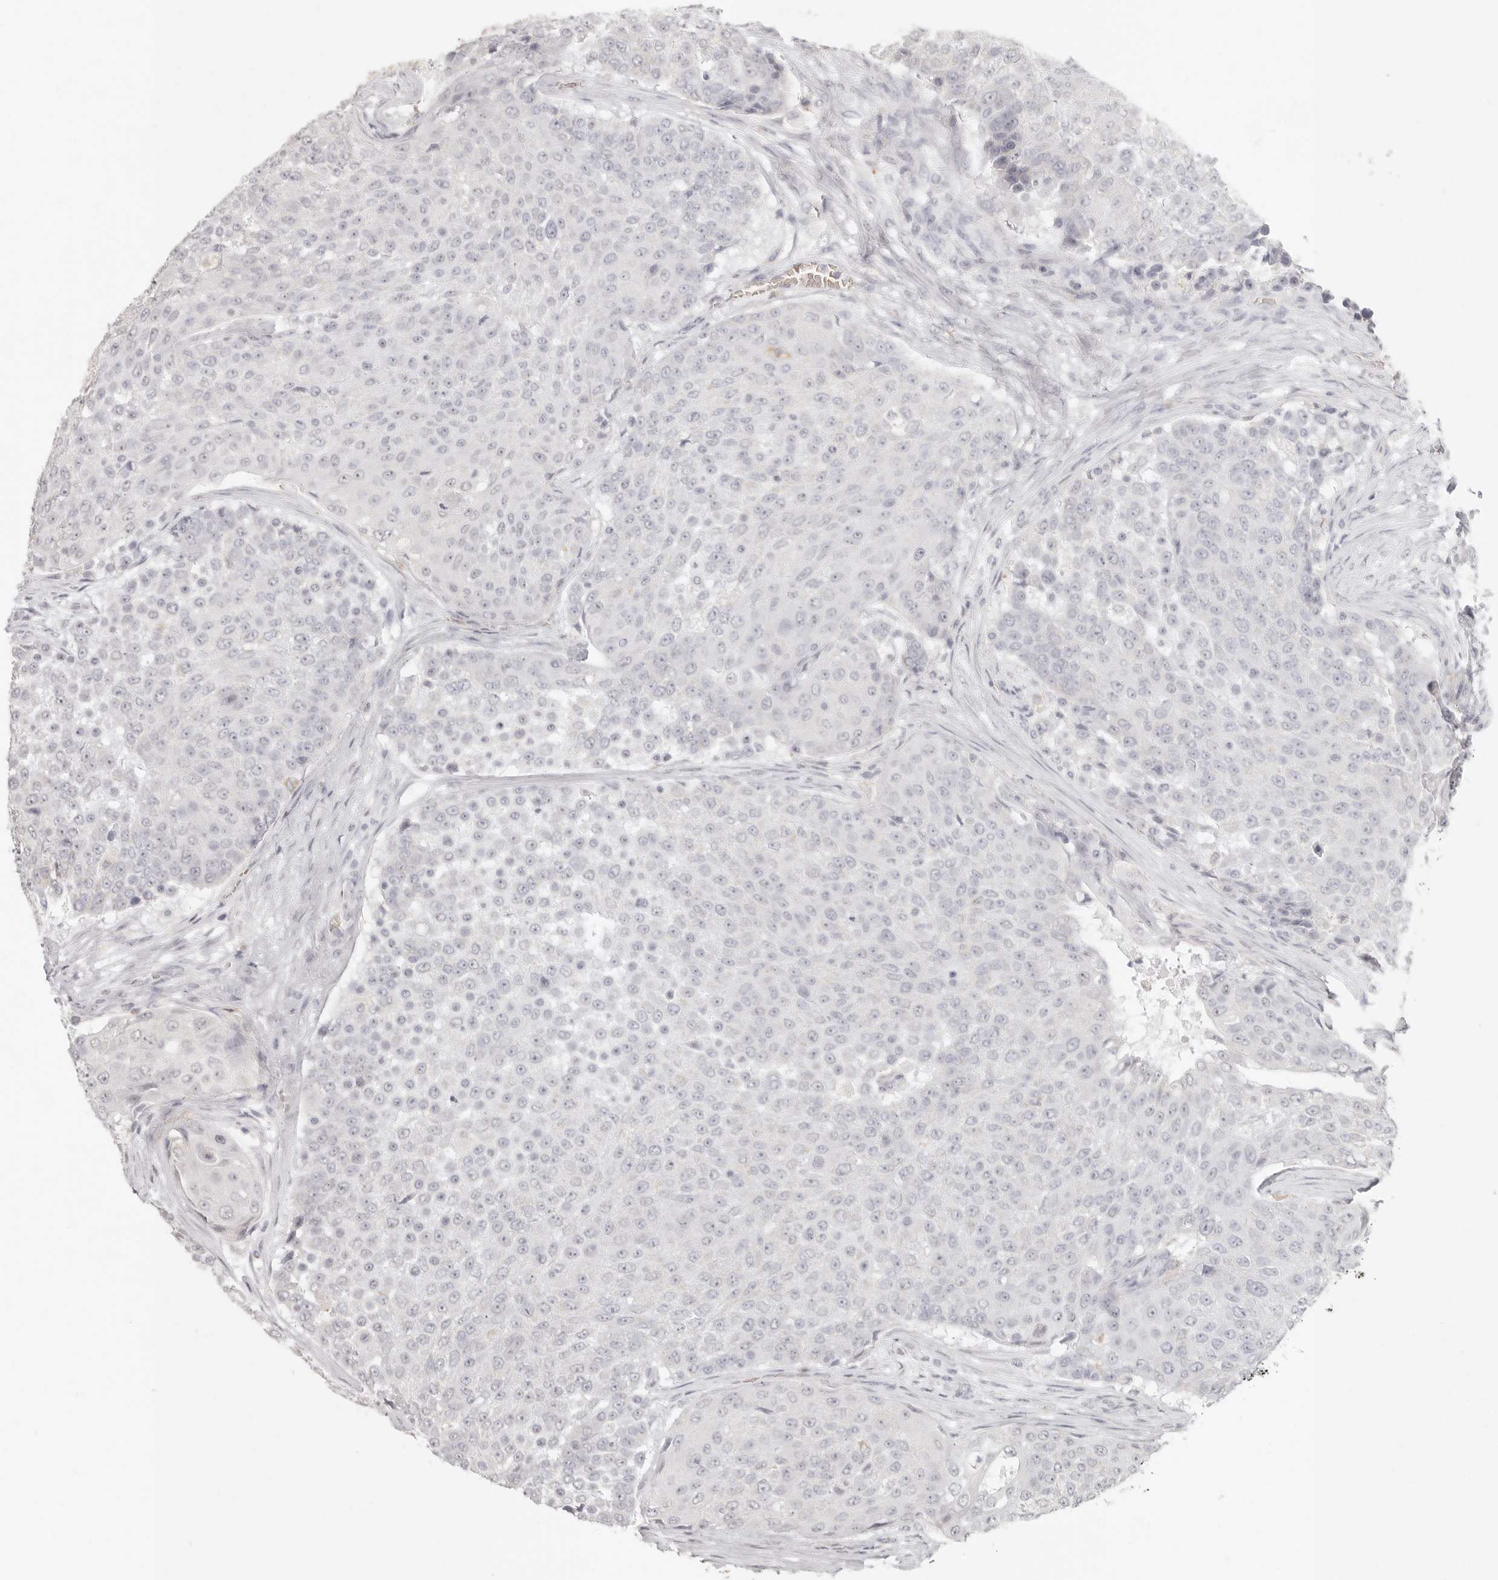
{"staining": {"intensity": "negative", "quantity": "none", "location": "none"}, "tissue": "urothelial cancer", "cell_type": "Tumor cells", "image_type": "cancer", "snomed": [{"axis": "morphology", "description": "Urothelial carcinoma, High grade"}, {"axis": "topography", "description": "Urinary bladder"}], "caption": "High-grade urothelial carcinoma stained for a protein using immunohistochemistry displays no staining tumor cells.", "gene": "NIBAN1", "patient": {"sex": "female", "age": 63}}